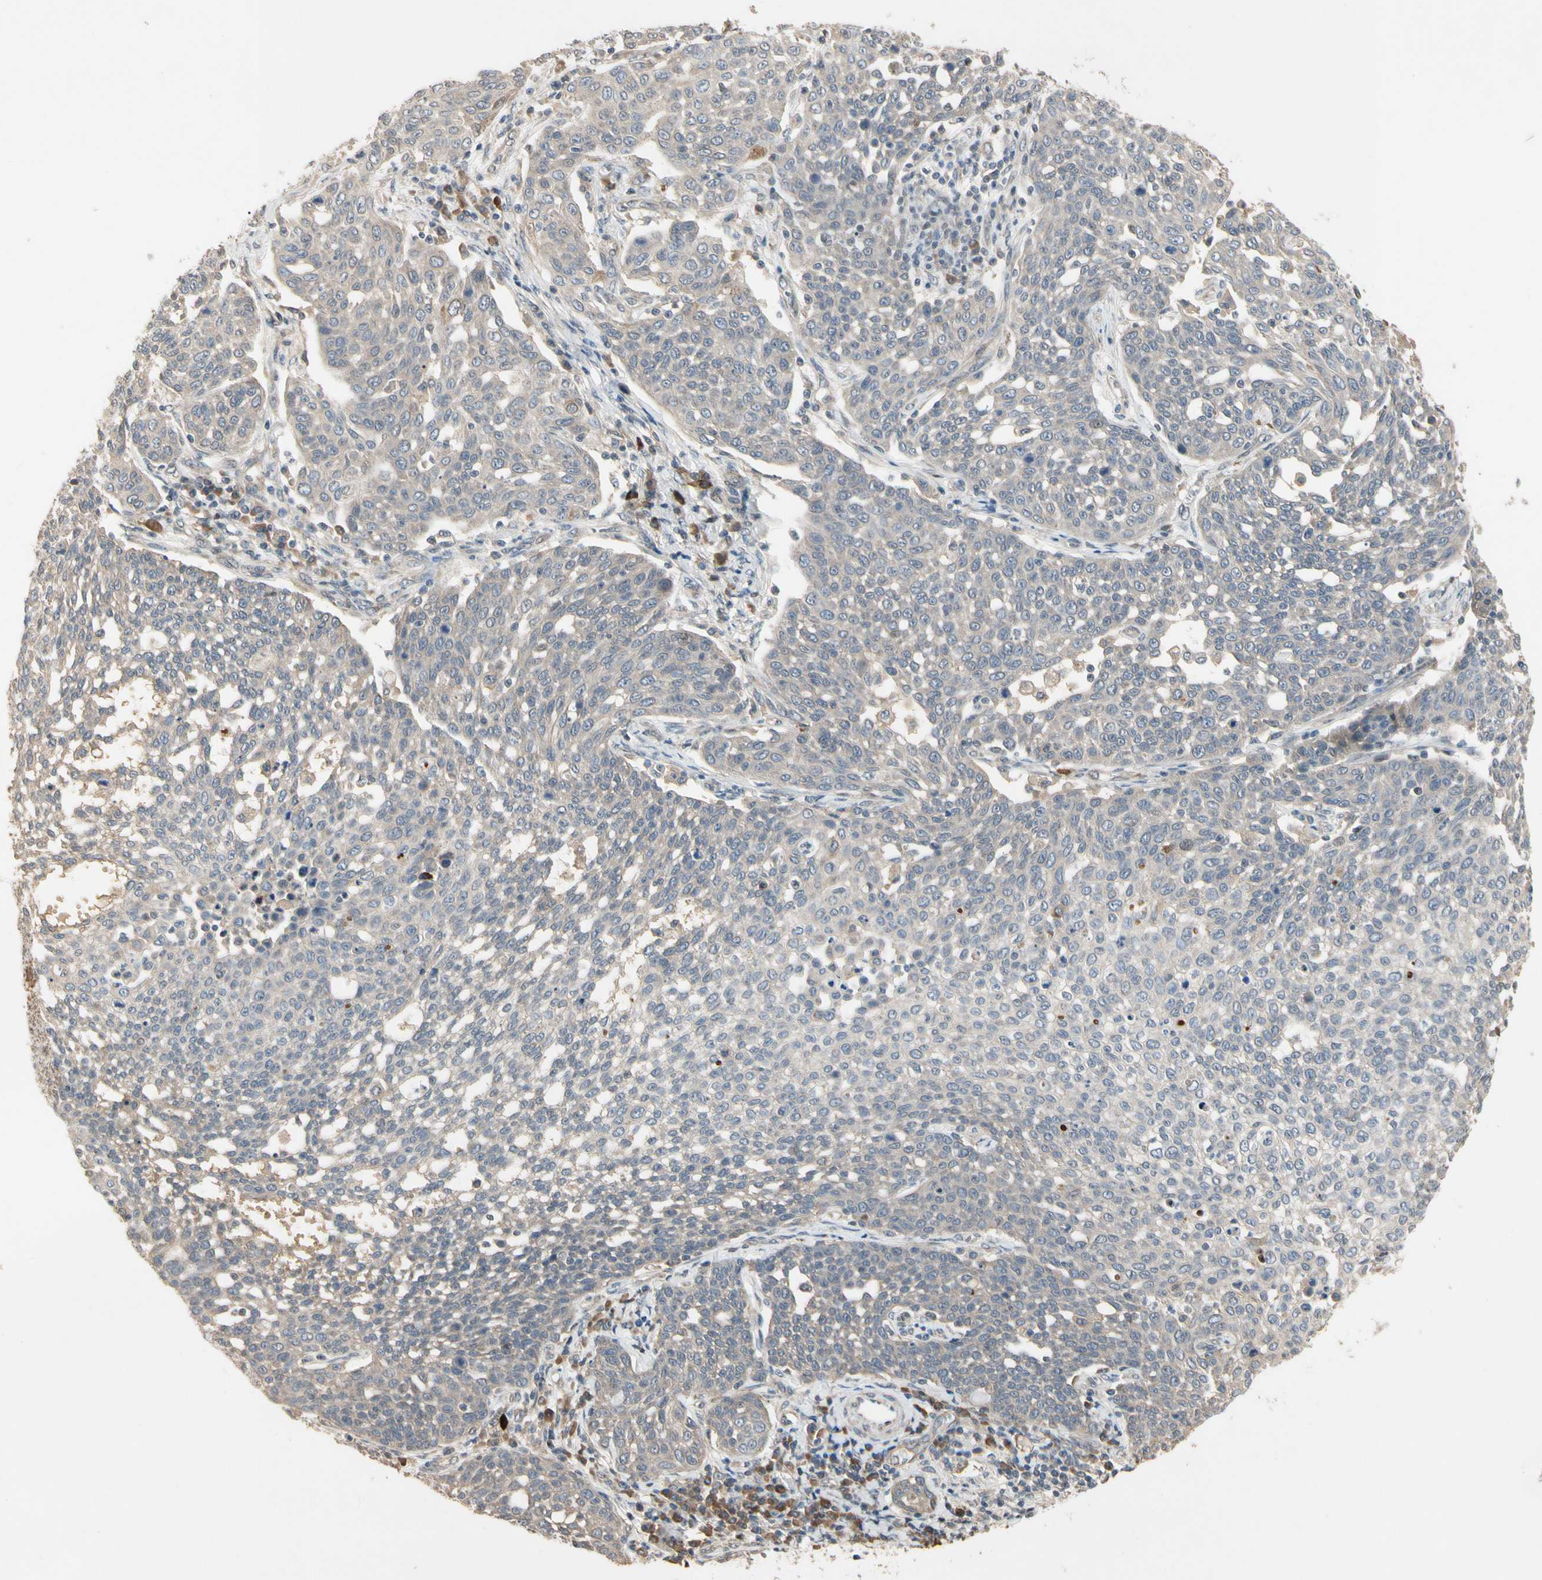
{"staining": {"intensity": "weak", "quantity": "25%-75%", "location": "cytoplasmic/membranous"}, "tissue": "cervical cancer", "cell_type": "Tumor cells", "image_type": "cancer", "snomed": [{"axis": "morphology", "description": "Squamous cell carcinoma, NOS"}, {"axis": "topography", "description": "Cervix"}], "caption": "A photomicrograph of squamous cell carcinoma (cervical) stained for a protein demonstrates weak cytoplasmic/membranous brown staining in tumor cells. Ihc stains the protein in brown and the nuclei are stained blue.", "gene": "ATG4C", "patient": {"sex": "female", "age": 34}}